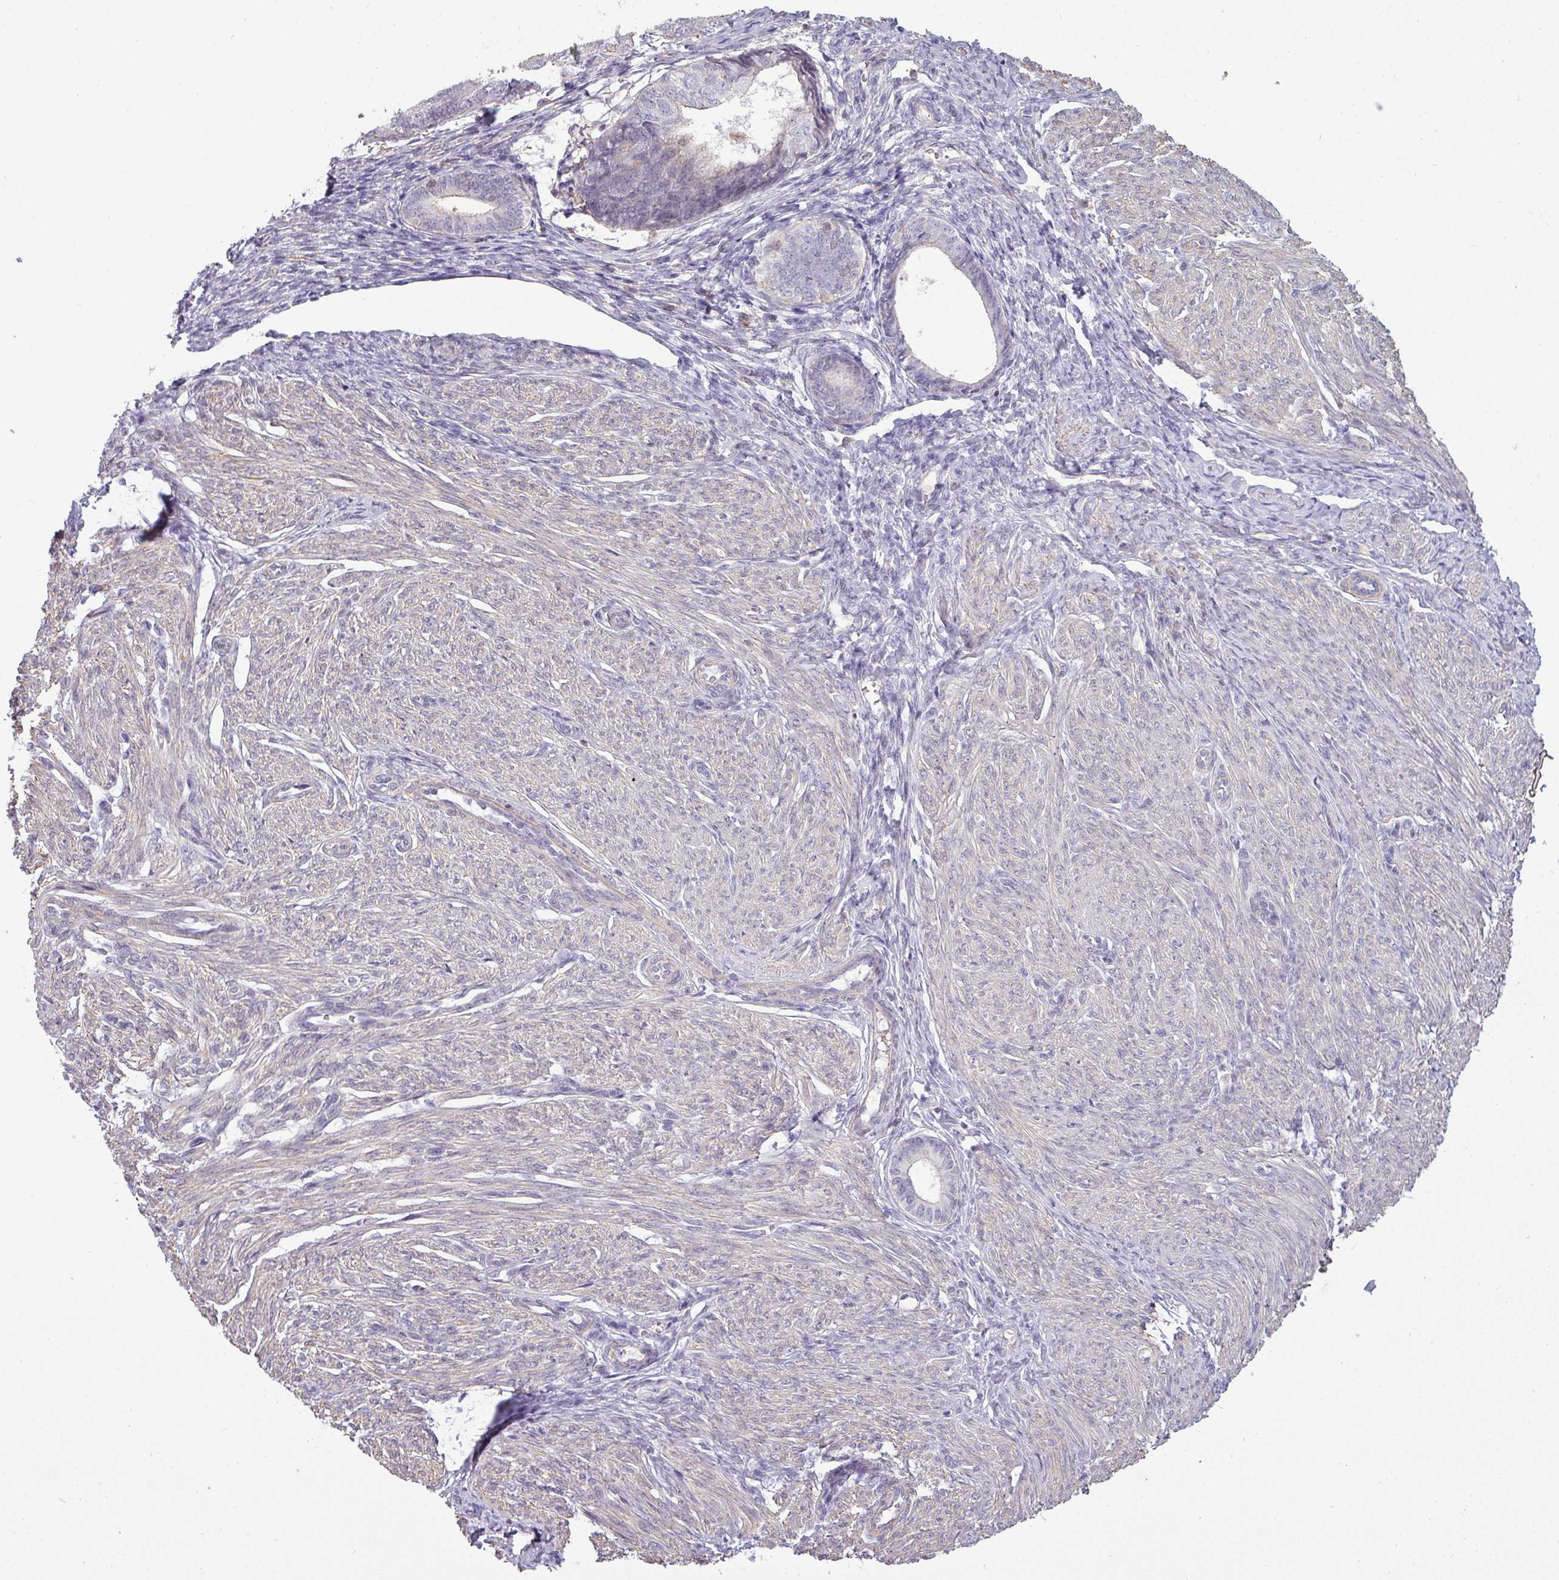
{"staining": {"intensity": "negative", "quantity": "none", "location": "none"}, "tissue": "endometrial cancer", "cell_type": "Tumor cells", "image_type": "cancer", "snomed": [{"axis": "morphology", "description": "Adenocarcinoma, NOS"}, {"axis": "topography", "description": "Endometrium"}], "caption": "Tumor cells are negative for protein expression in human adenocarcinoma (endometrial). The staining is performed using DAB brown chromogen with nuclei counter-stained in using hematoxylin.", "gene": "ZNF835", "patient": {"sex": "female", "age": 87}}